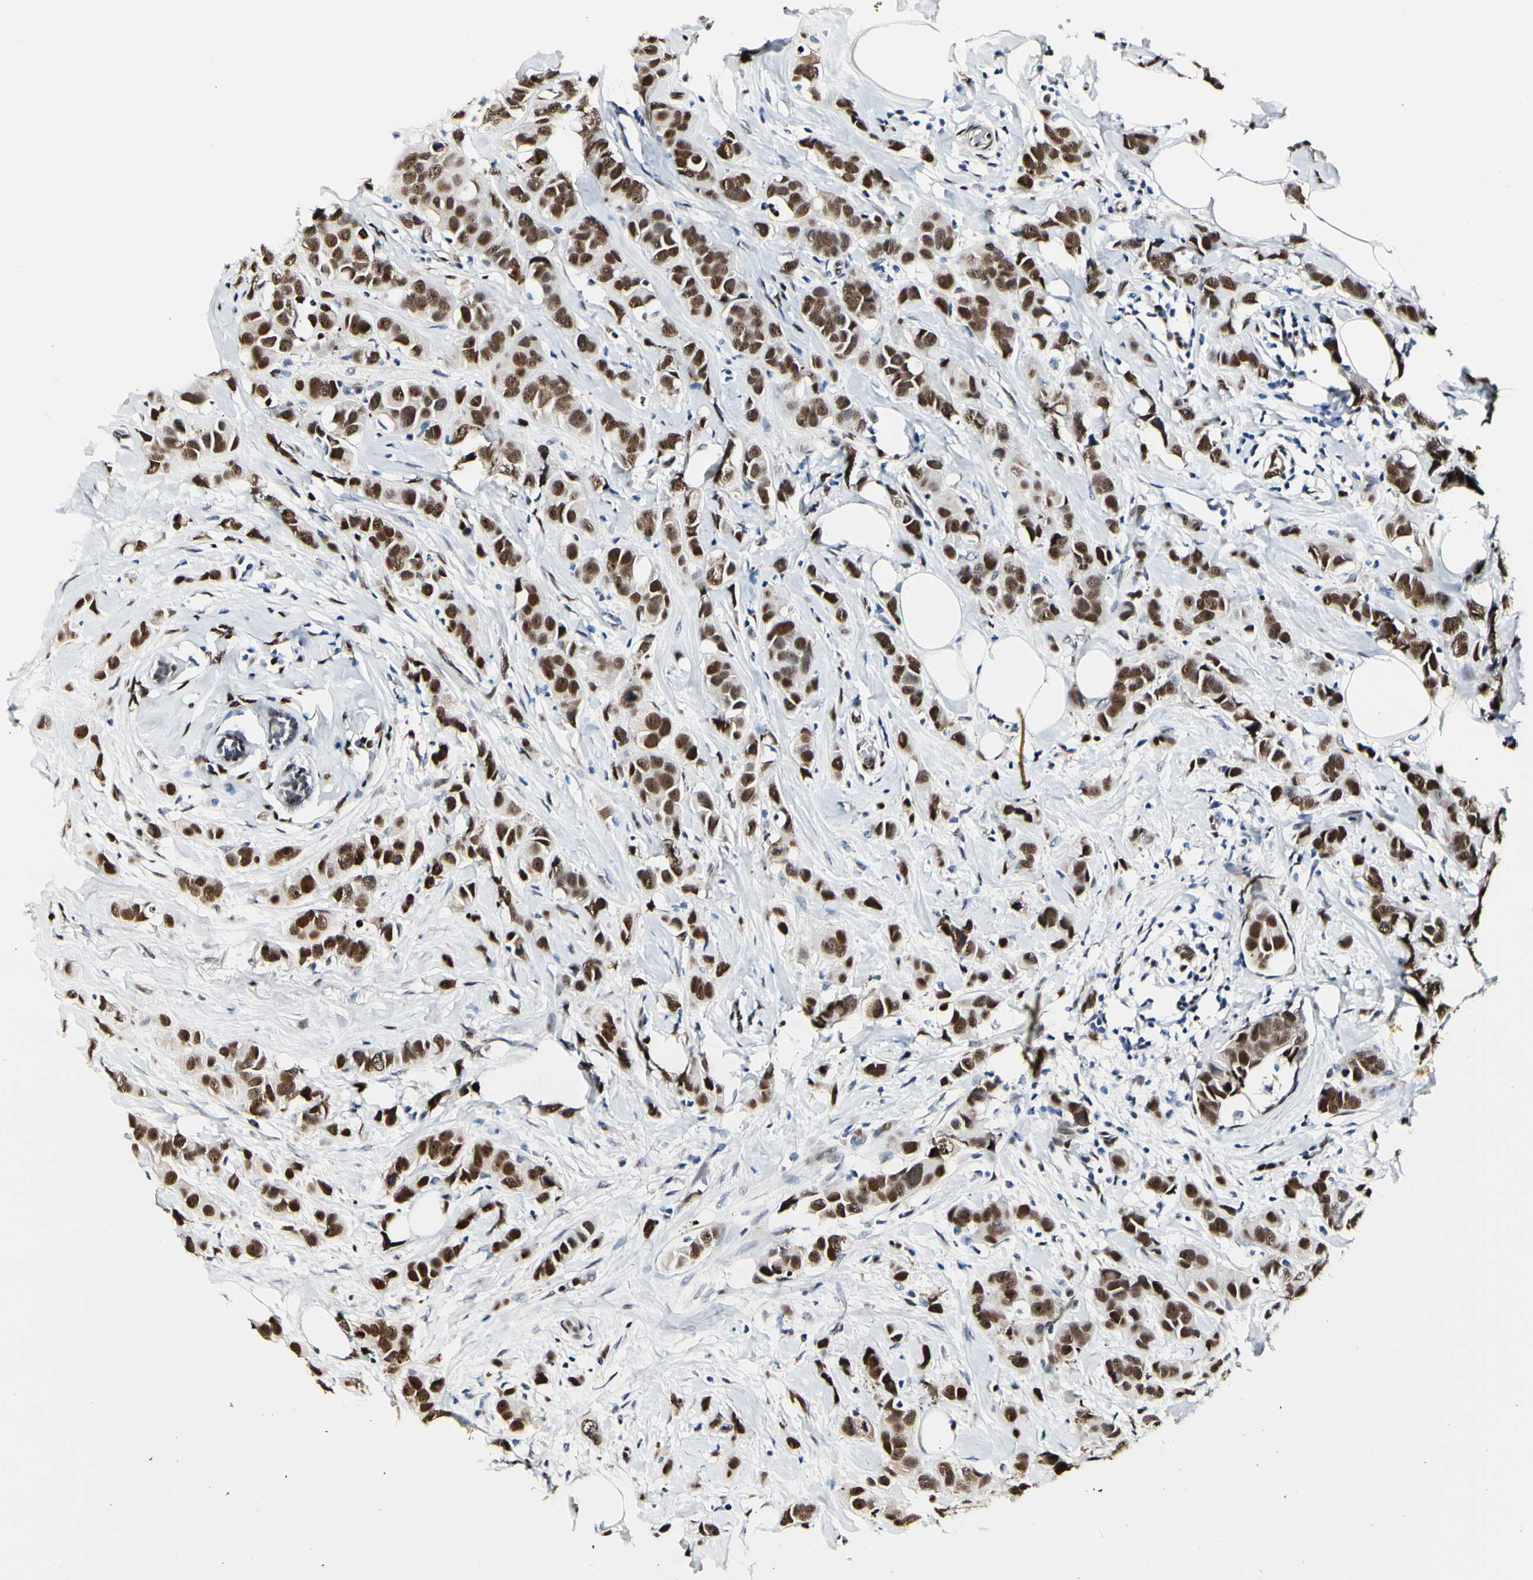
{"staining": {"intensity": "moderate", "quantity": ">75%", "location": "nuclear"}, "tissue": "breast cancer", "cell_type": "Tumor cells", "image_type": "cancer", "snomed": [{"axis": "morphology", "description": "Normal tissue, NOS"}, {"axis": "morphology", "description": "Duct carcinoma"}, {"axis": "topography", "description": "Breast"}], "caption": "Protein expression analysis of breast cancer (infiltrating ductal carcinoma) exhibits moderate nuclear expression in approximately >75% of tumor cells.", "gene": "NFIA", "patient": {"sex": "female", "age": 50}}